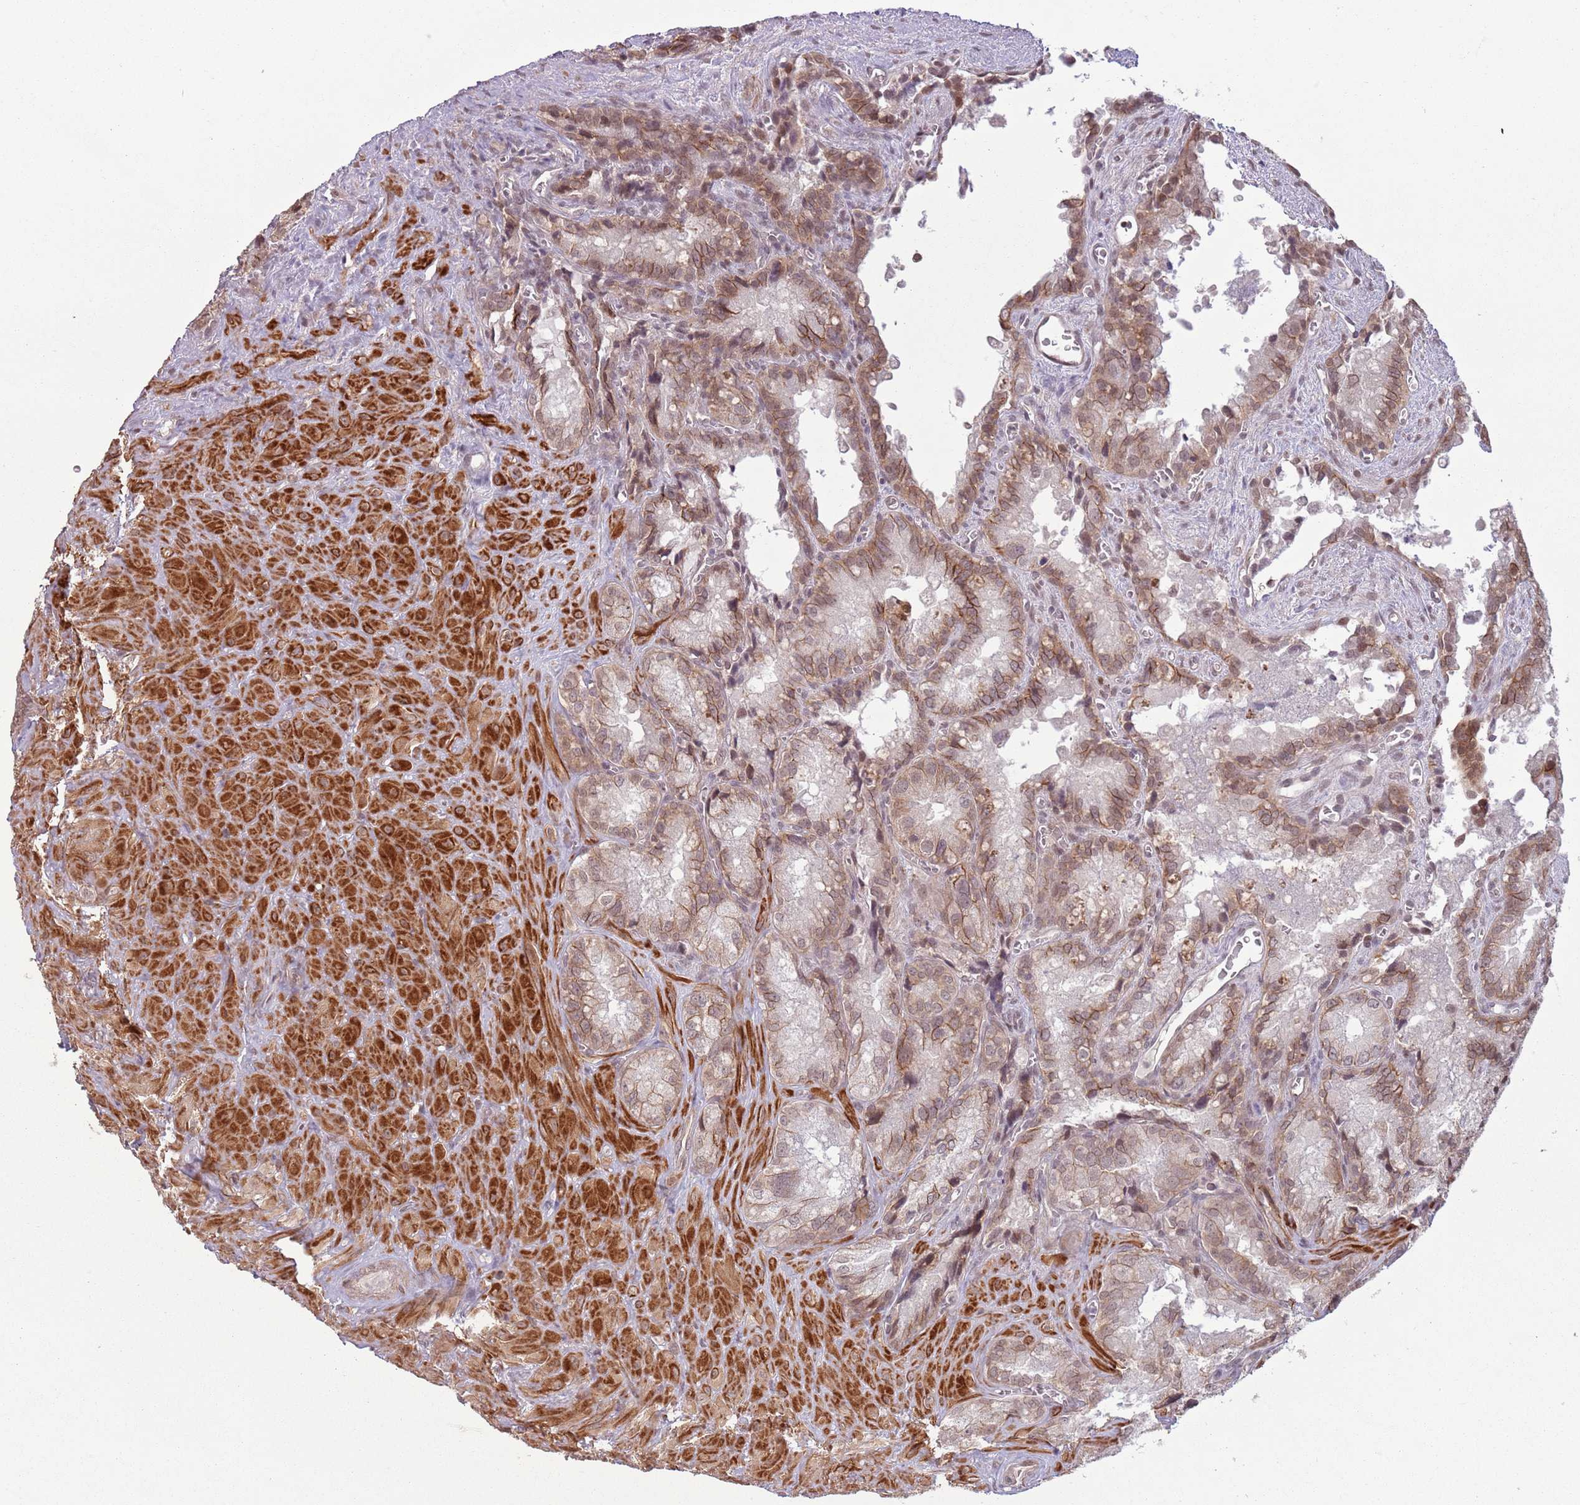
{"staining": {"intensity": "moderate", "quantity": "25%-75%", "location": "cytoplasmic/membranous"}, "tissue": "seminal vesicle", "cell_type": "Glandular cells", "image_type": "normal", "snomed": [{"axis": "morphology", "description": "Normal tissue, NOS"}, {"axis": "topography", "description": "Seminal veicle"}], "caption": "IHC micrograph of unremarkable seminal vesicle: seminal vesicle stained using immunohistochemistry demonstrates medium levels of moderate protein expression localized specifically in the cytoplasmic/membranous of glandular cells, appearing as a cytoplasmic/membranous brown color.", "gene": "CCDC154", "patient": {"sex": "male", "age": 62}}